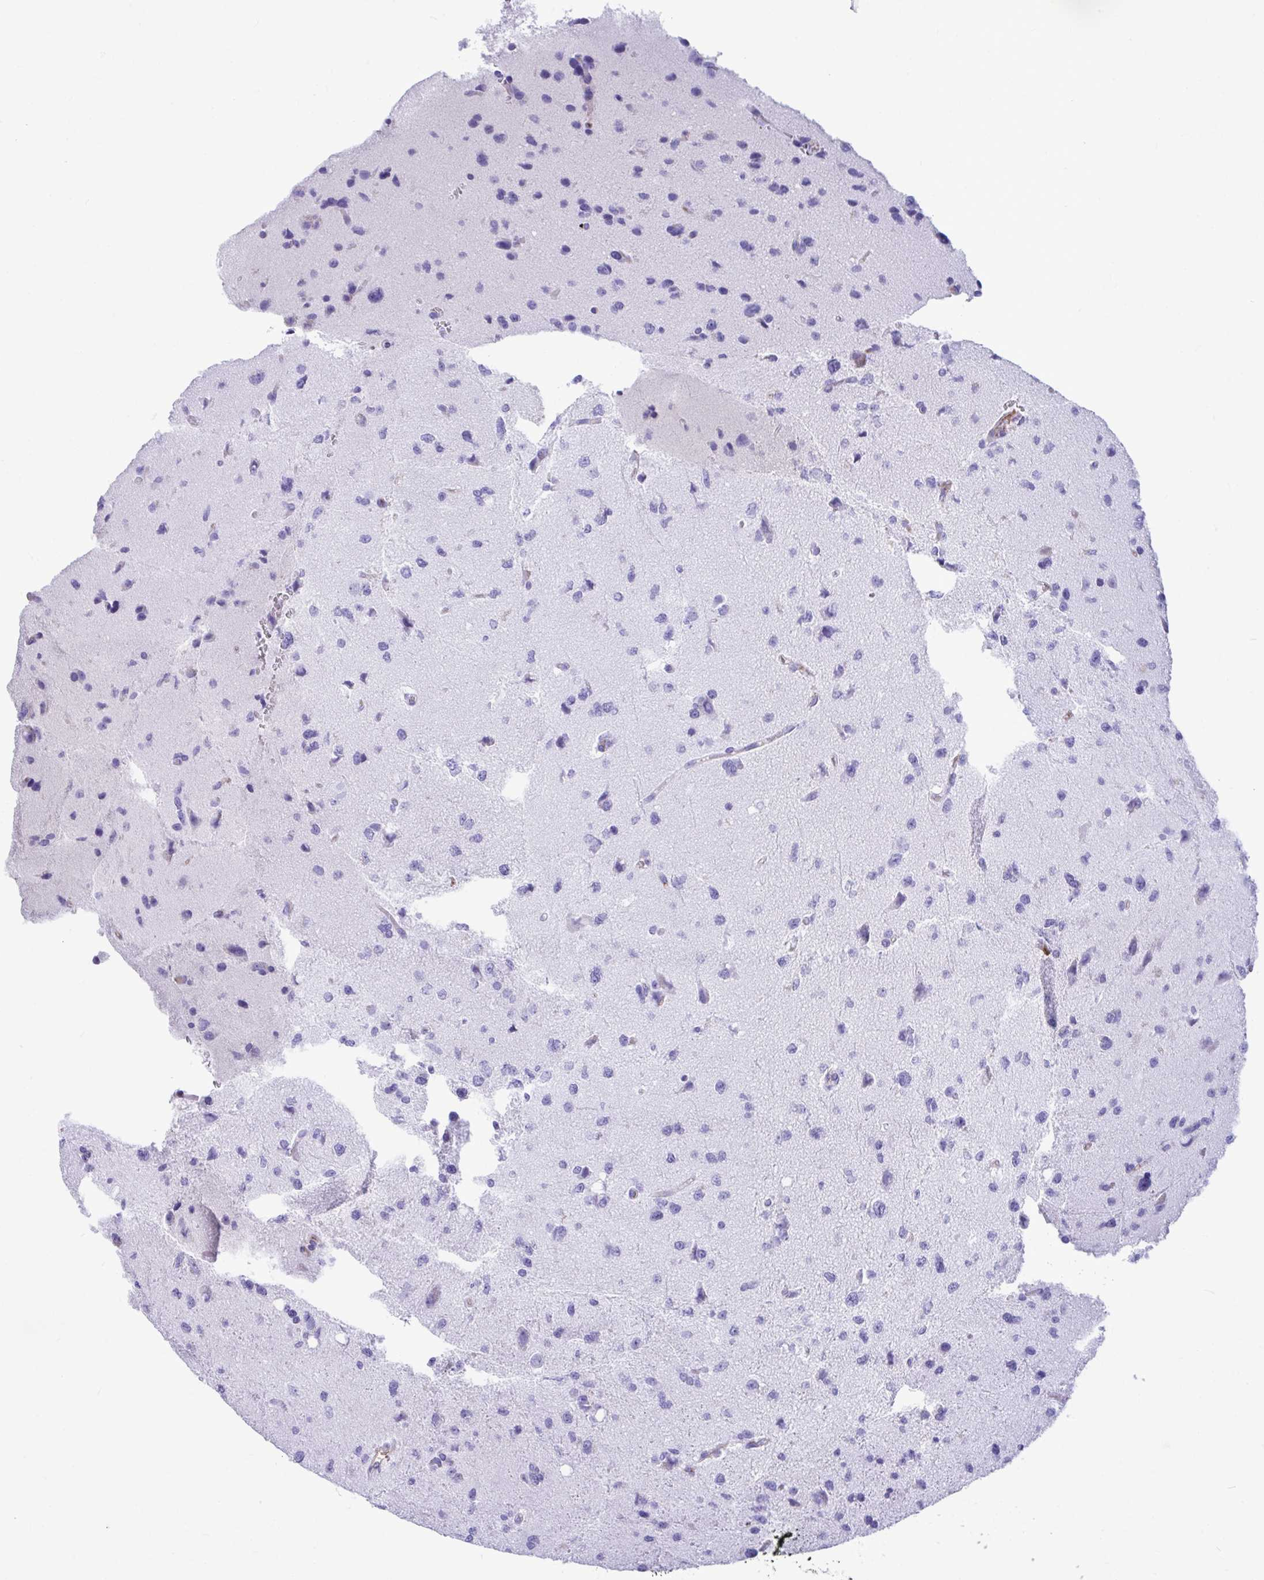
{"staining": {"intensity": "negative", "quantity": "none", "location": "none"}, "tissue": "glioma", "cell_type": "Tumor cells", "image_type": "cancer", "snomed": [{"axis": "morphology", "description": "Glioma, malignant, Low grade"}, {"axis": "topography", "description": "Brain"}], "caption": "IHC histopathology image of neoplastic tissue: glioma stained with DAB shows no significant protein expression in tumor cells. (DAB (3,3'-diaminobenzidine) IHC with hematoxylin counter stain).", "gene": "SMIM9", "patient": {"sex": "female", "age": 55}}